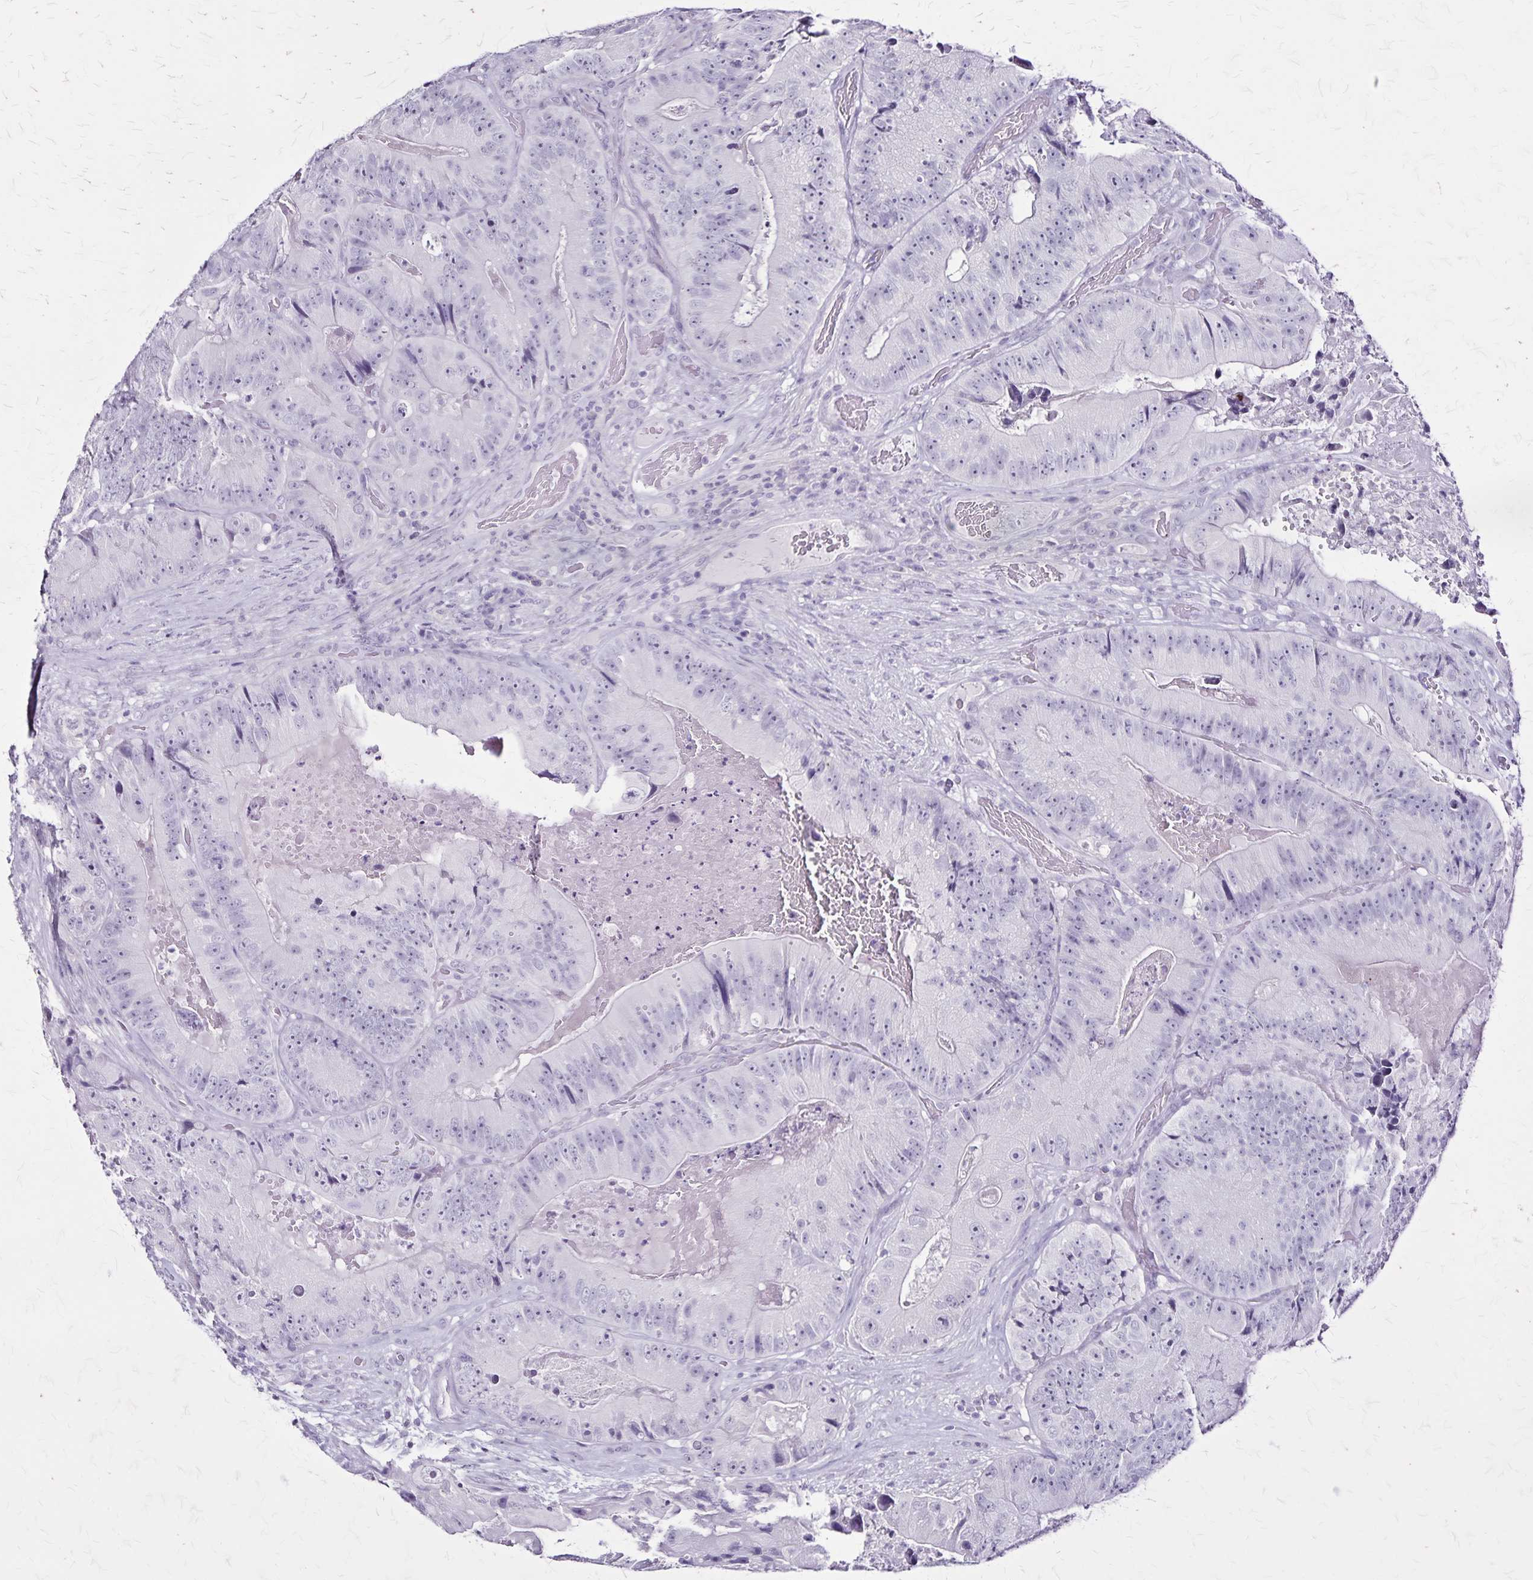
{"staining": {"intensity": "negative", "quantity": "none", "location": "none"}, "tissue": "colorectal cancer", "cell_type": "Tumor cells", "image_type": "cancer", "snomed": [{"axis": "morphology", "description": "Adenocarcinoma, NOS"}, {"axis": "topography", "description": "Colon"}], "caption": "The image exhibits no staining of tumor cells in colorectal cancer (adenocarcinoma). (Immunohistochemistry, brightfield microscopy, high magnification).", "gene": "KRT2", "patient": {"sex": "female", "age": 86}}